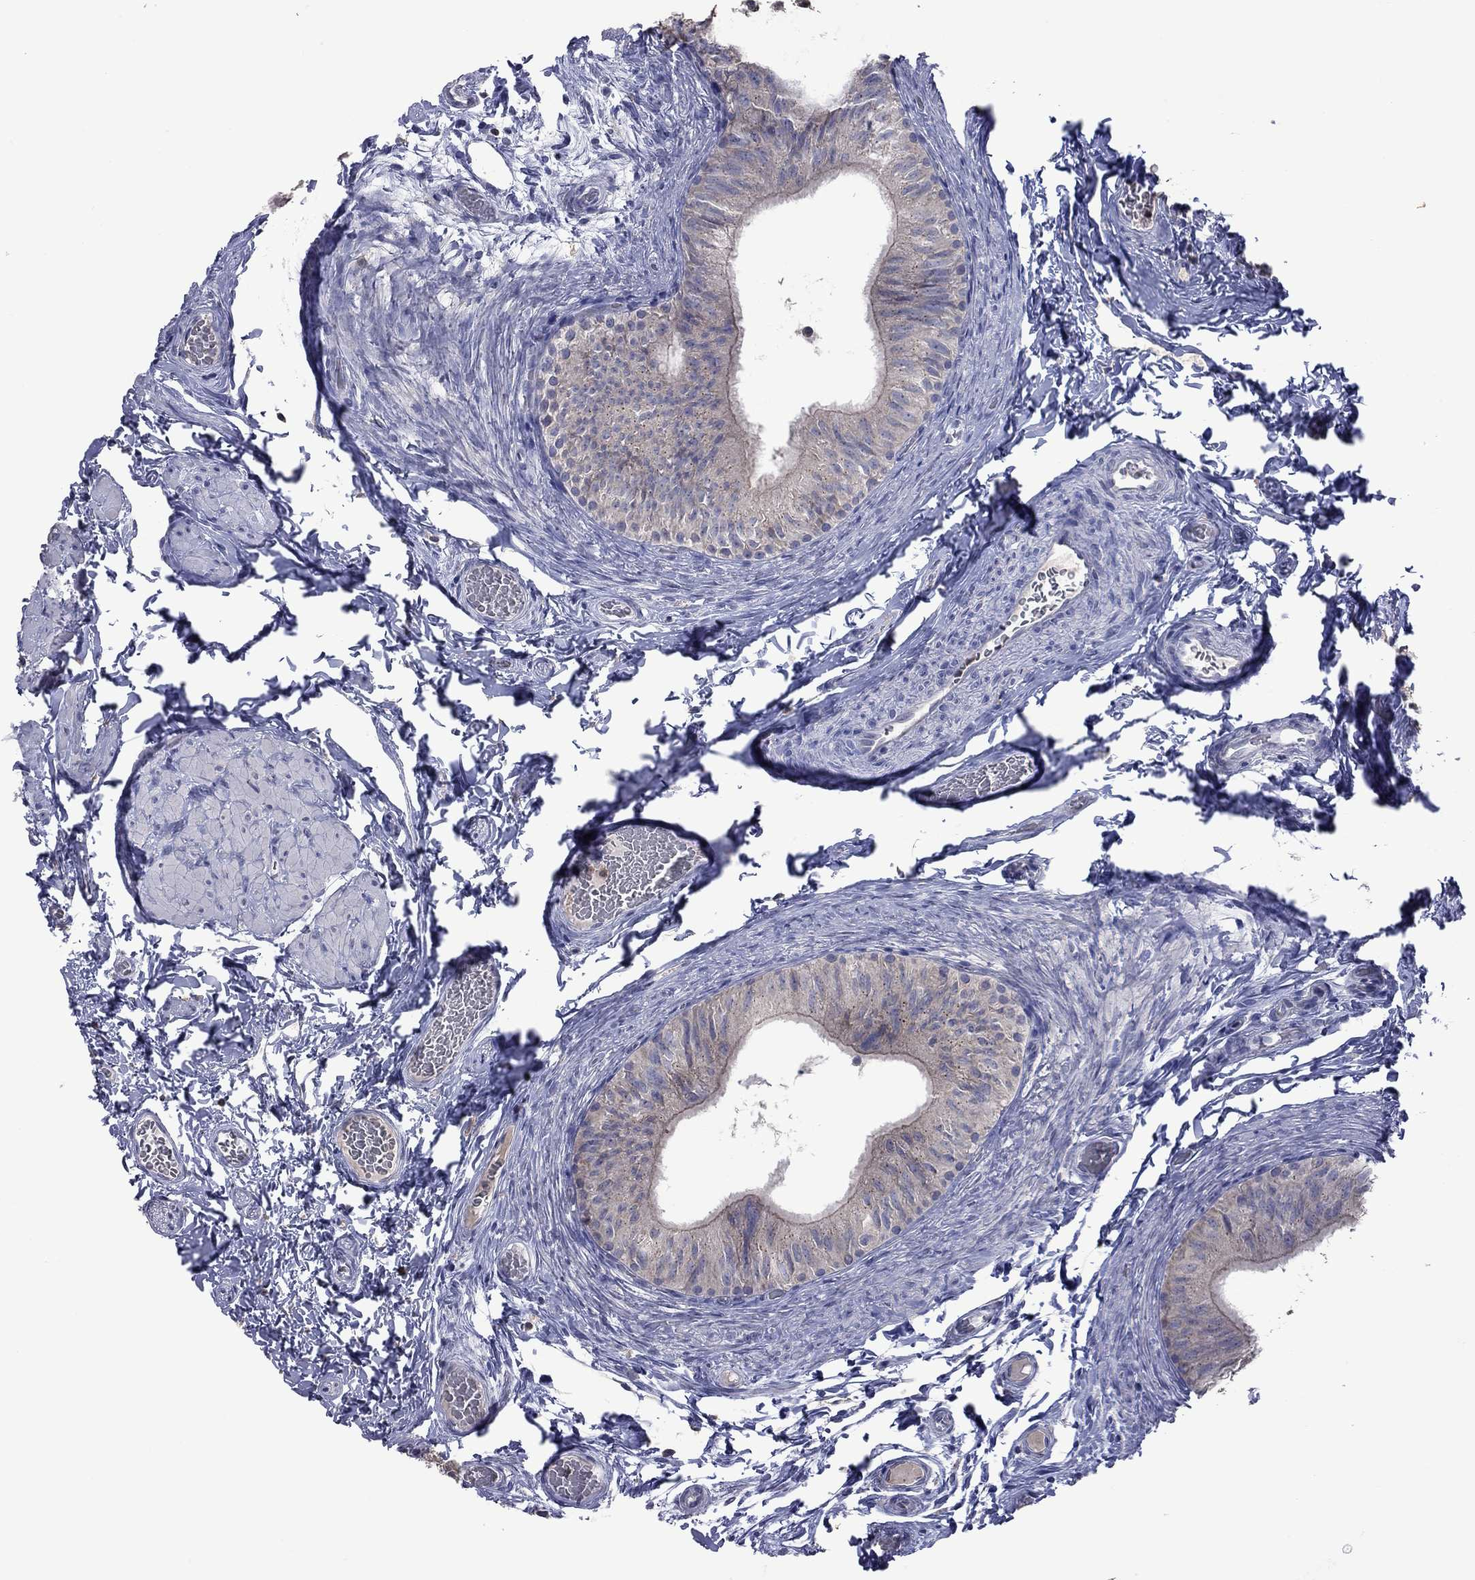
{"staining": {"intensity": "weak", "quantity": "<25%", "location": "cytoplasmic/membranous"}, "tissue": "epididymis", "cell_type": "Glandular cells", "image_type": "normal", "snomed": [{"axis": "morphology", "description": "Normal tissue, NOS"}, {"axis": "topography", "description": "Epididymis"}, {"axis": "topography", "description": "Vas deferens"}], "caption": "DAB (3,3'-diaminobenzidine) immunohistochemical staining of benign epididymis demonstrates no significant positivity in glandular cells.", "gene": "ENSG00000288520", "patient": {"sex": "male", "age": 23}}